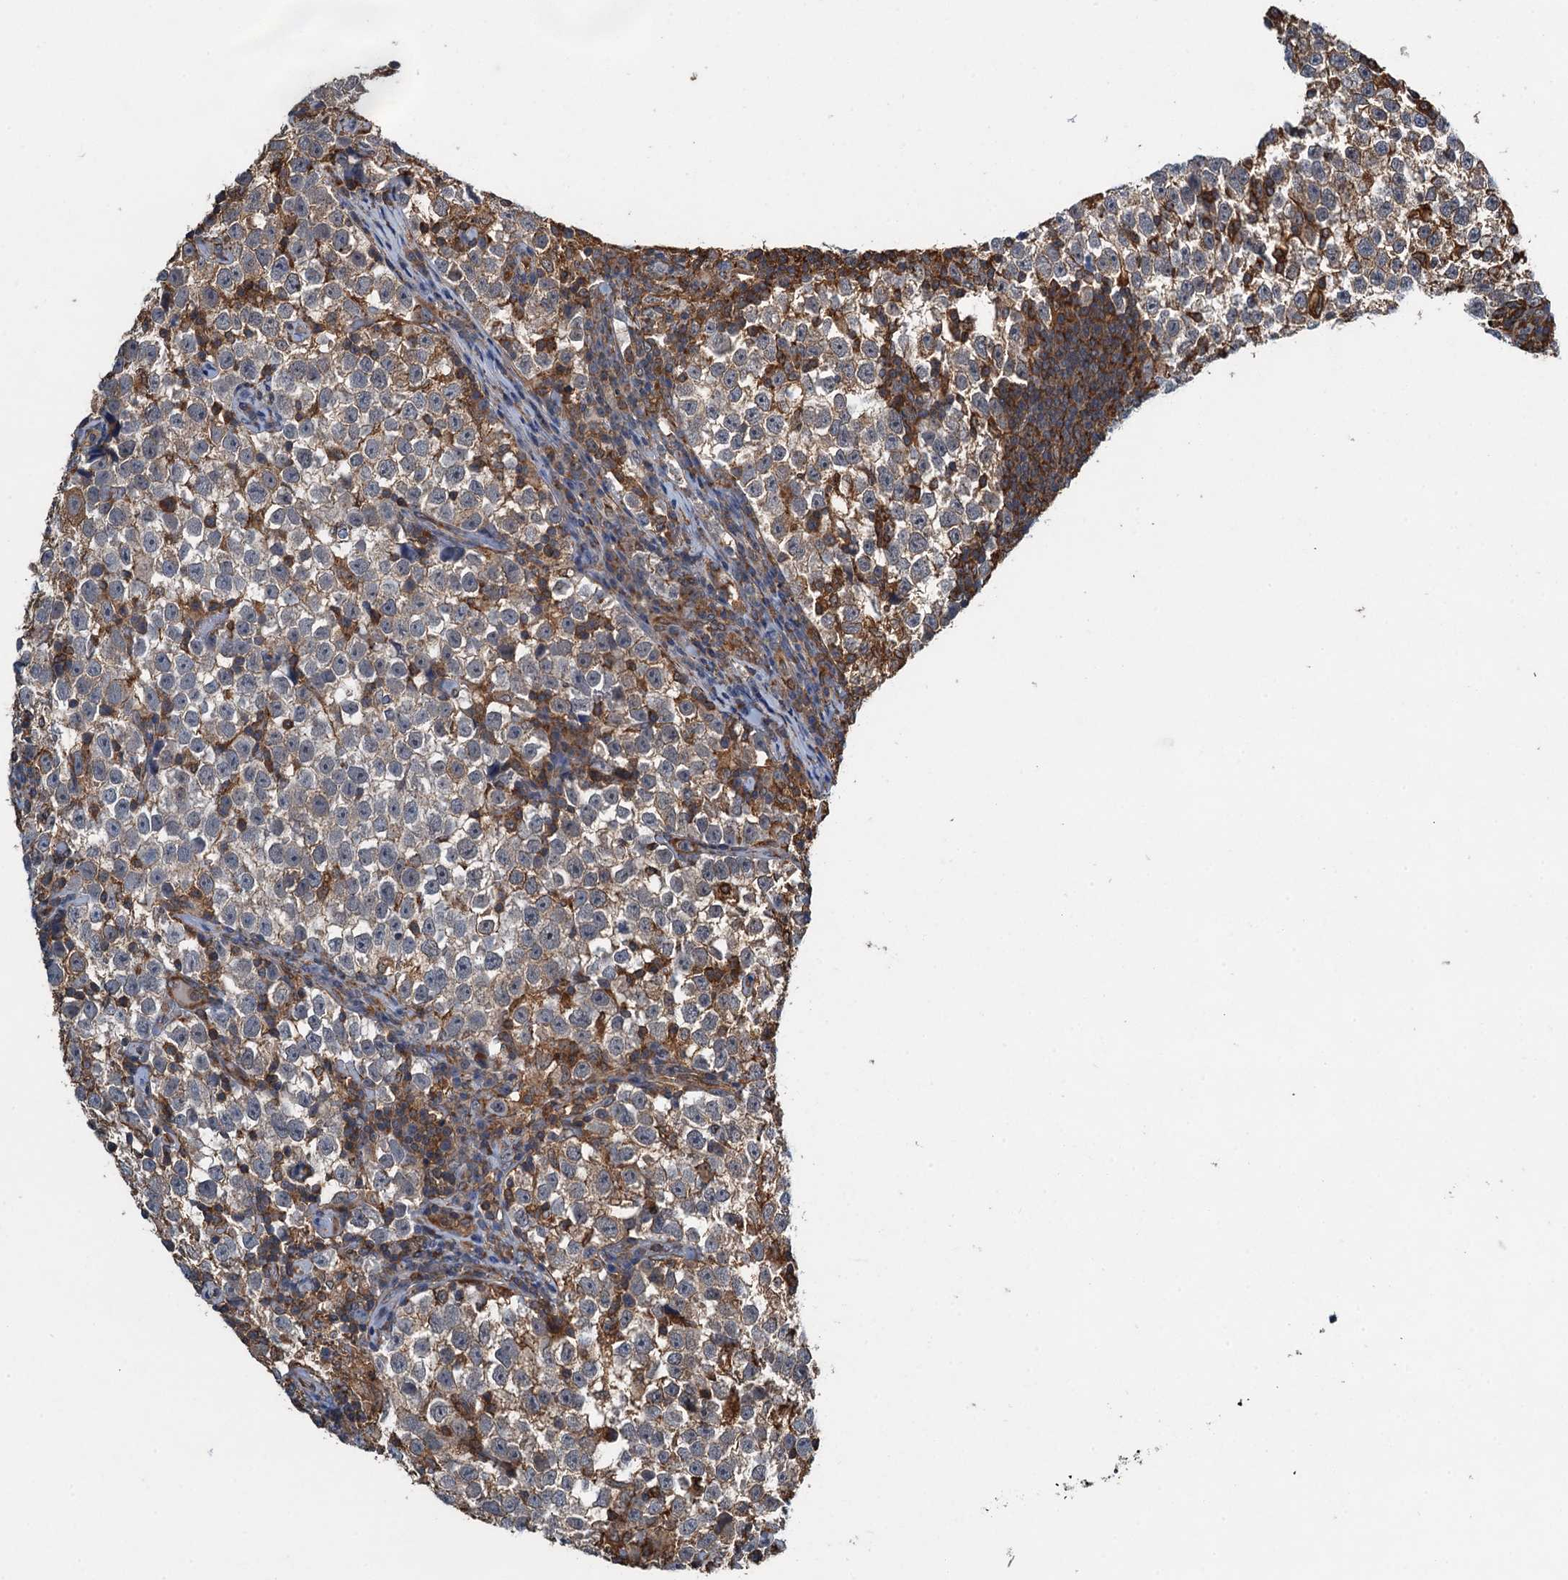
{"staining": {"intensity": "weak", "quantity": "25%-75%", "location": "cytoplasmic/membranous"}, "tissue": "testis cancer", "cell_type": "Tumor cells", "image_type": "cancer", "snomed": [{"axis": "morphology", "description": "Normal tissue, NOS"}, {"axis": "morphology", "description": "Seminoma, NOS"}, {"axis": "topography", "description": "Testis"}], "caption": "Immunohistochemistry (IHC) of human testis seminoma reveals low levels of weak cytoplasmic/membranous expression in about 25%-75% of tumor cells. (DAB IHC, brown staining for protein, blue staining for nuclei).", "gene": "WHAMM", "patient": {"sex": "male", "age": 43}}